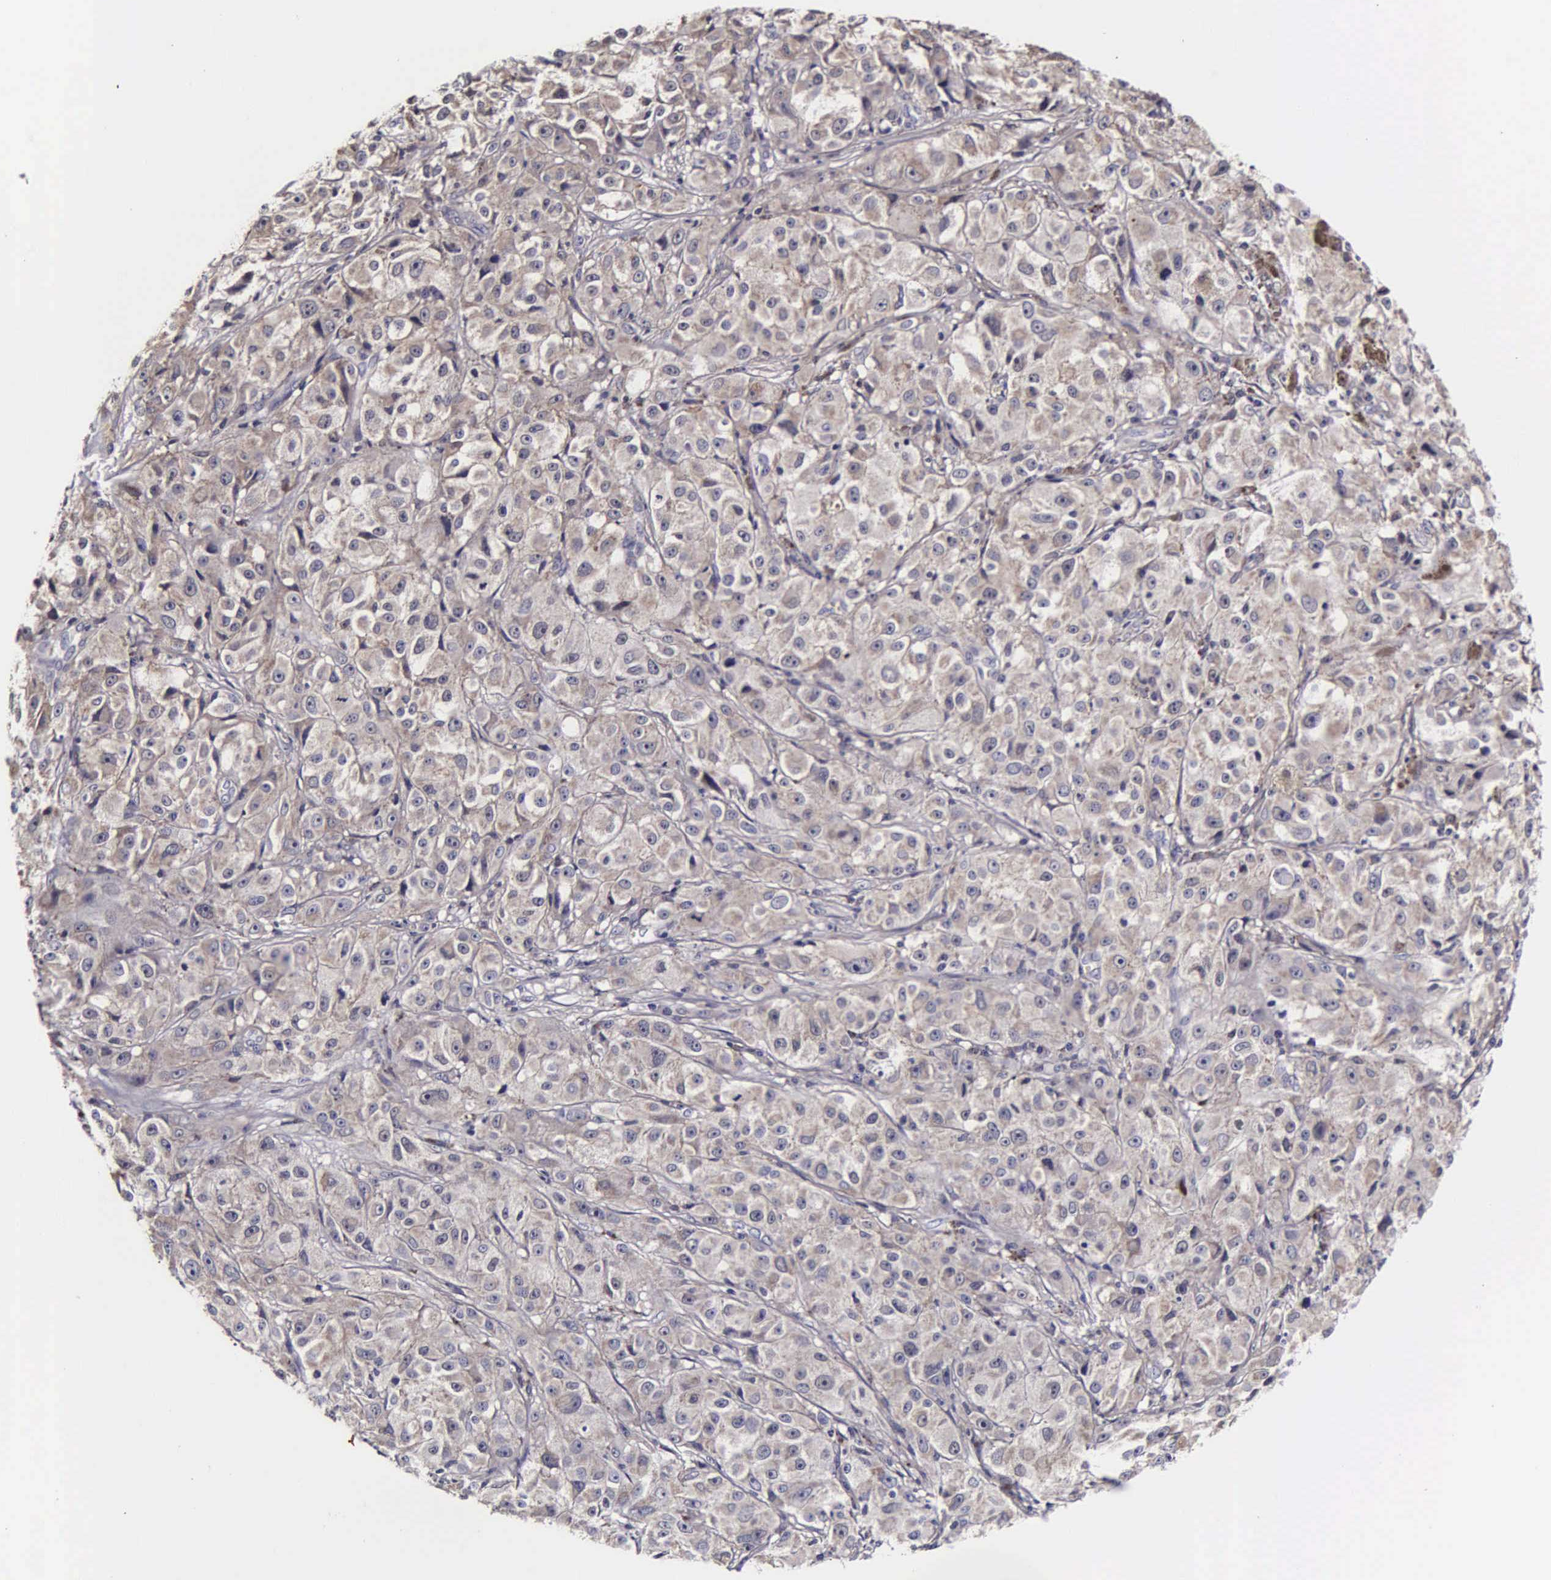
{"staining": {"intensity": "negative", "quantity": "none", "location": "none"}, "tissue": "melanoma", "cell_type": "Tumor cells", "image_type": "cancer", "snomed": [{"axis": "morphology", "description": "Malignant melanoma, NOS"}, {"axis": "topography", "description": "Skin"}], "caption": "Immunohistochemistry (IHC) histopathology image of human melanoma stained for a protein (brown), which reveals no expression in tumor cells. (Immunohistochemistry (IHC), brightfield microscopy, high magnification).", "gene": "PSMA3", "patient": {"sex": "male", "age": 56}}